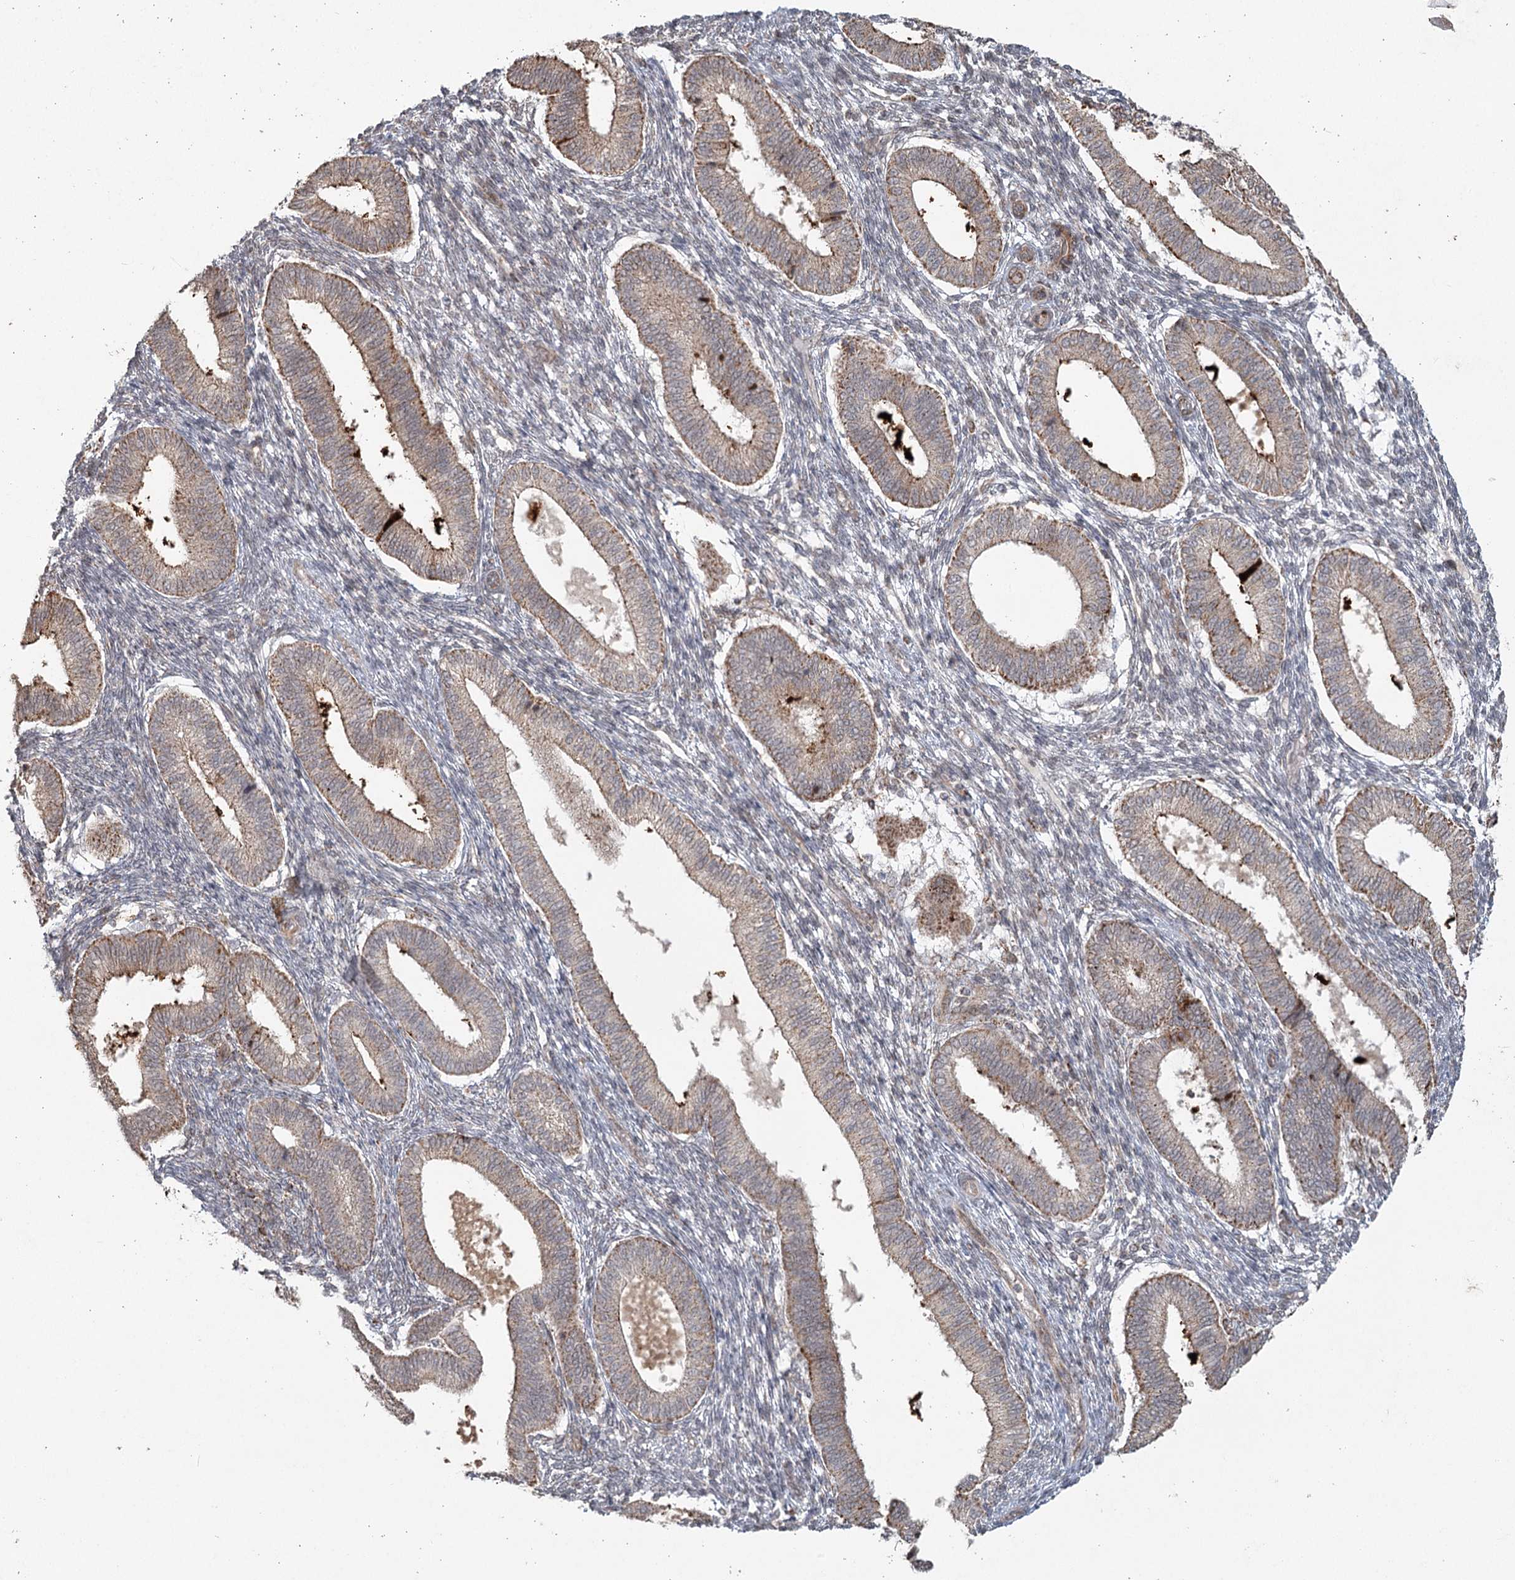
{"staining": {"intensity": "negative", "quantity": "none", "location": "none"}, "tissue": "endometrium", "cell_type": "Cells in endometrial stroma", "image_type": "normal", "snomed": [{"axis": "morphology", "description": "Normal tissue, NOS"}, {"axis": "topography", "description": "Endometrium"}], "caption": "DAB immunohistochemical staining of unremarkable human endometrium shows no significant positivity in cells in endometrial stroma.", "gene": "LACTB", "patient": {"sex": "female", "age": 39}}